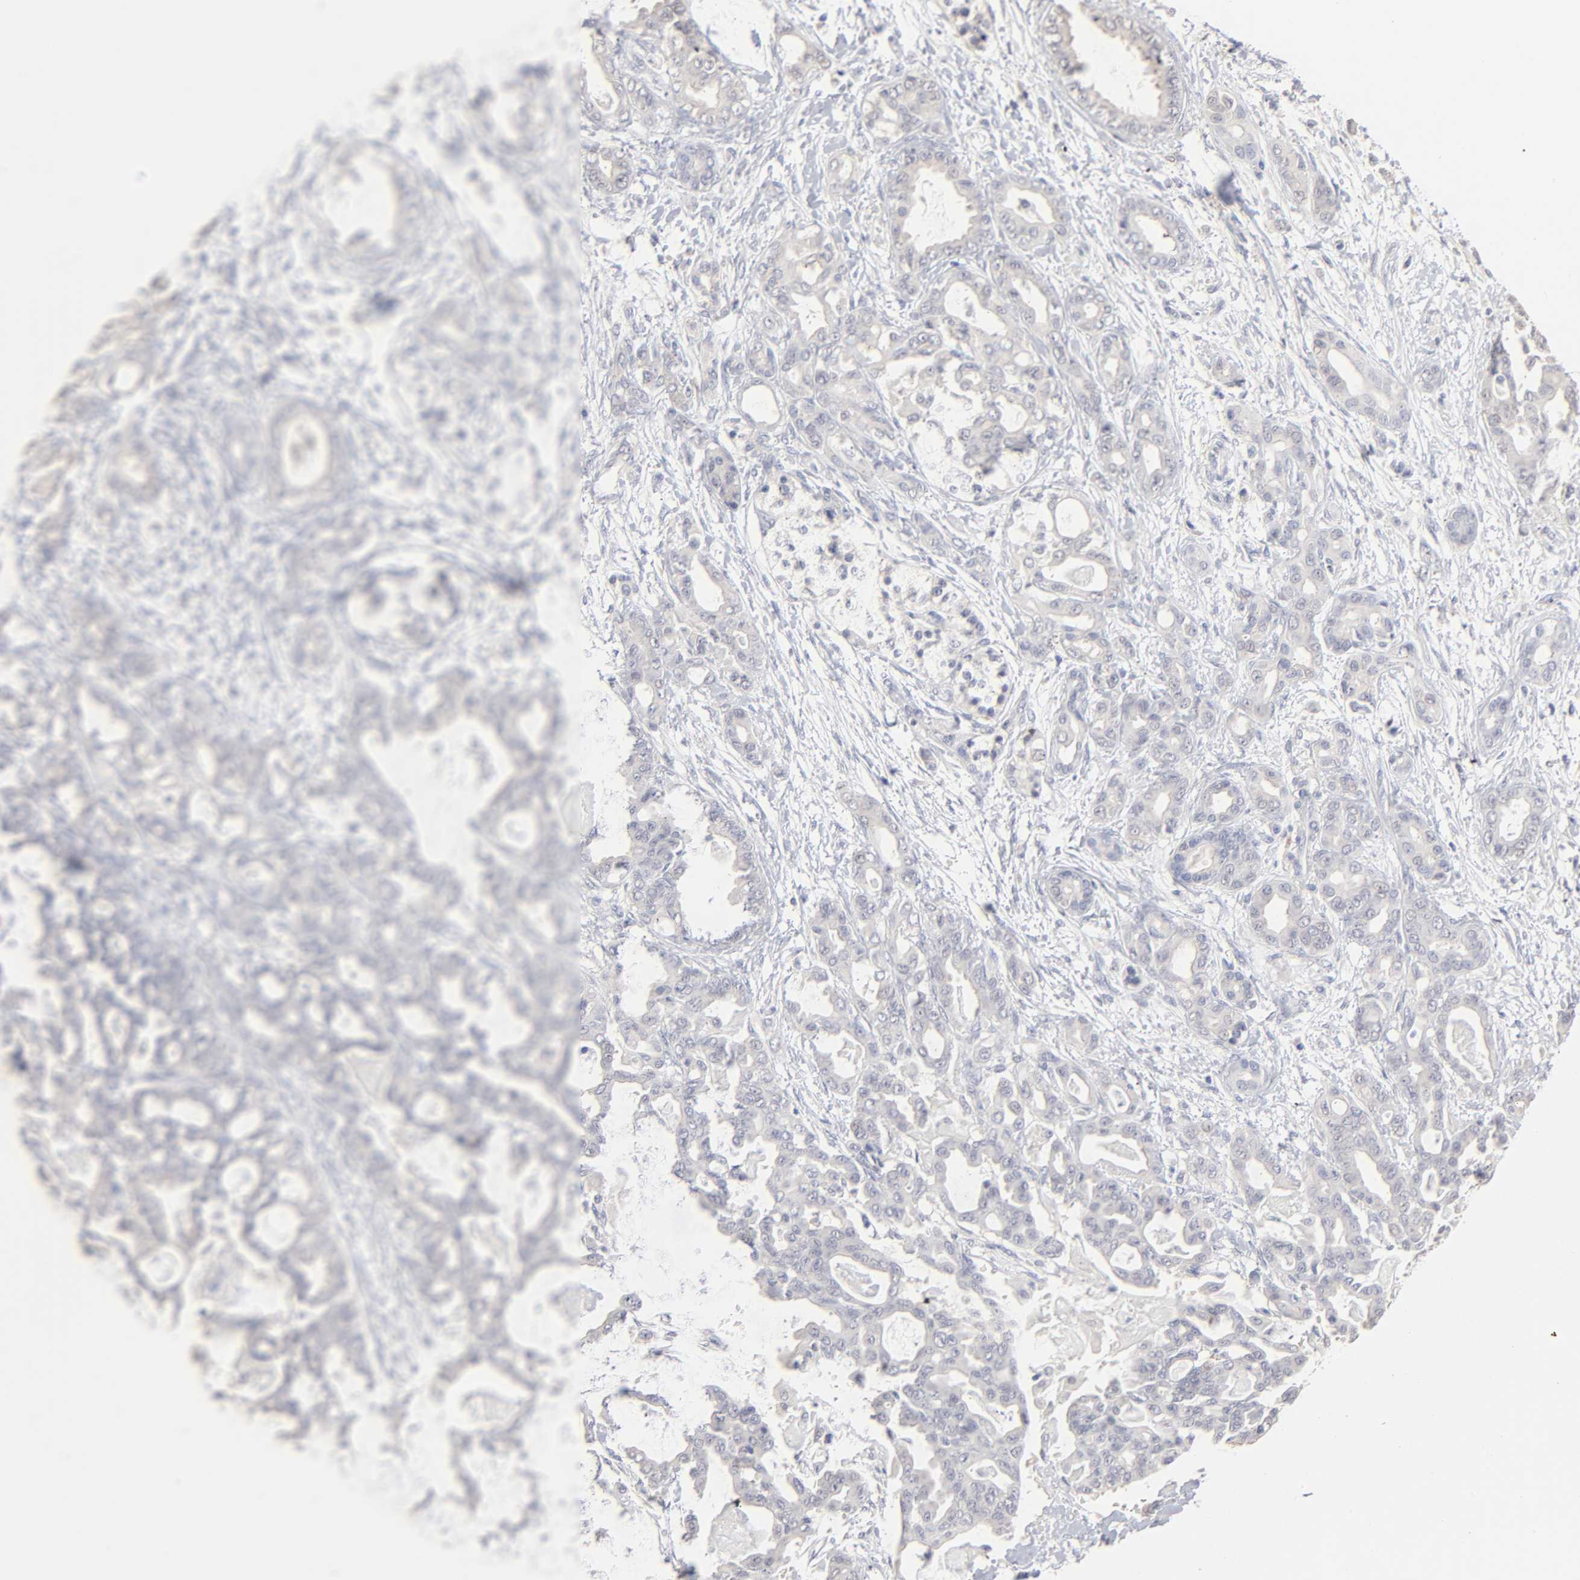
{"staining": {"intensity": "weak", "quantity": ">75%", "location": "cytoplasmic/membranous"}, "tissue": "pancreatic cancer", "cell_type": "Tumor cells", "image_type": "cancer", "snomed": [{"axis": "morphology", "description": "Adenocarcinoma, NOS"}, {"axis": "topography", "description": "Pancreas"}], "caption": "This is an image of immunohistochemistry staining of pancreatic cancer (adenocarcinoma), which shows weak positivity in the cytoplasmic/membranous of tumor cells.", "gene": "DNAL4", "patient": {"sex": "male", "age": 63}}